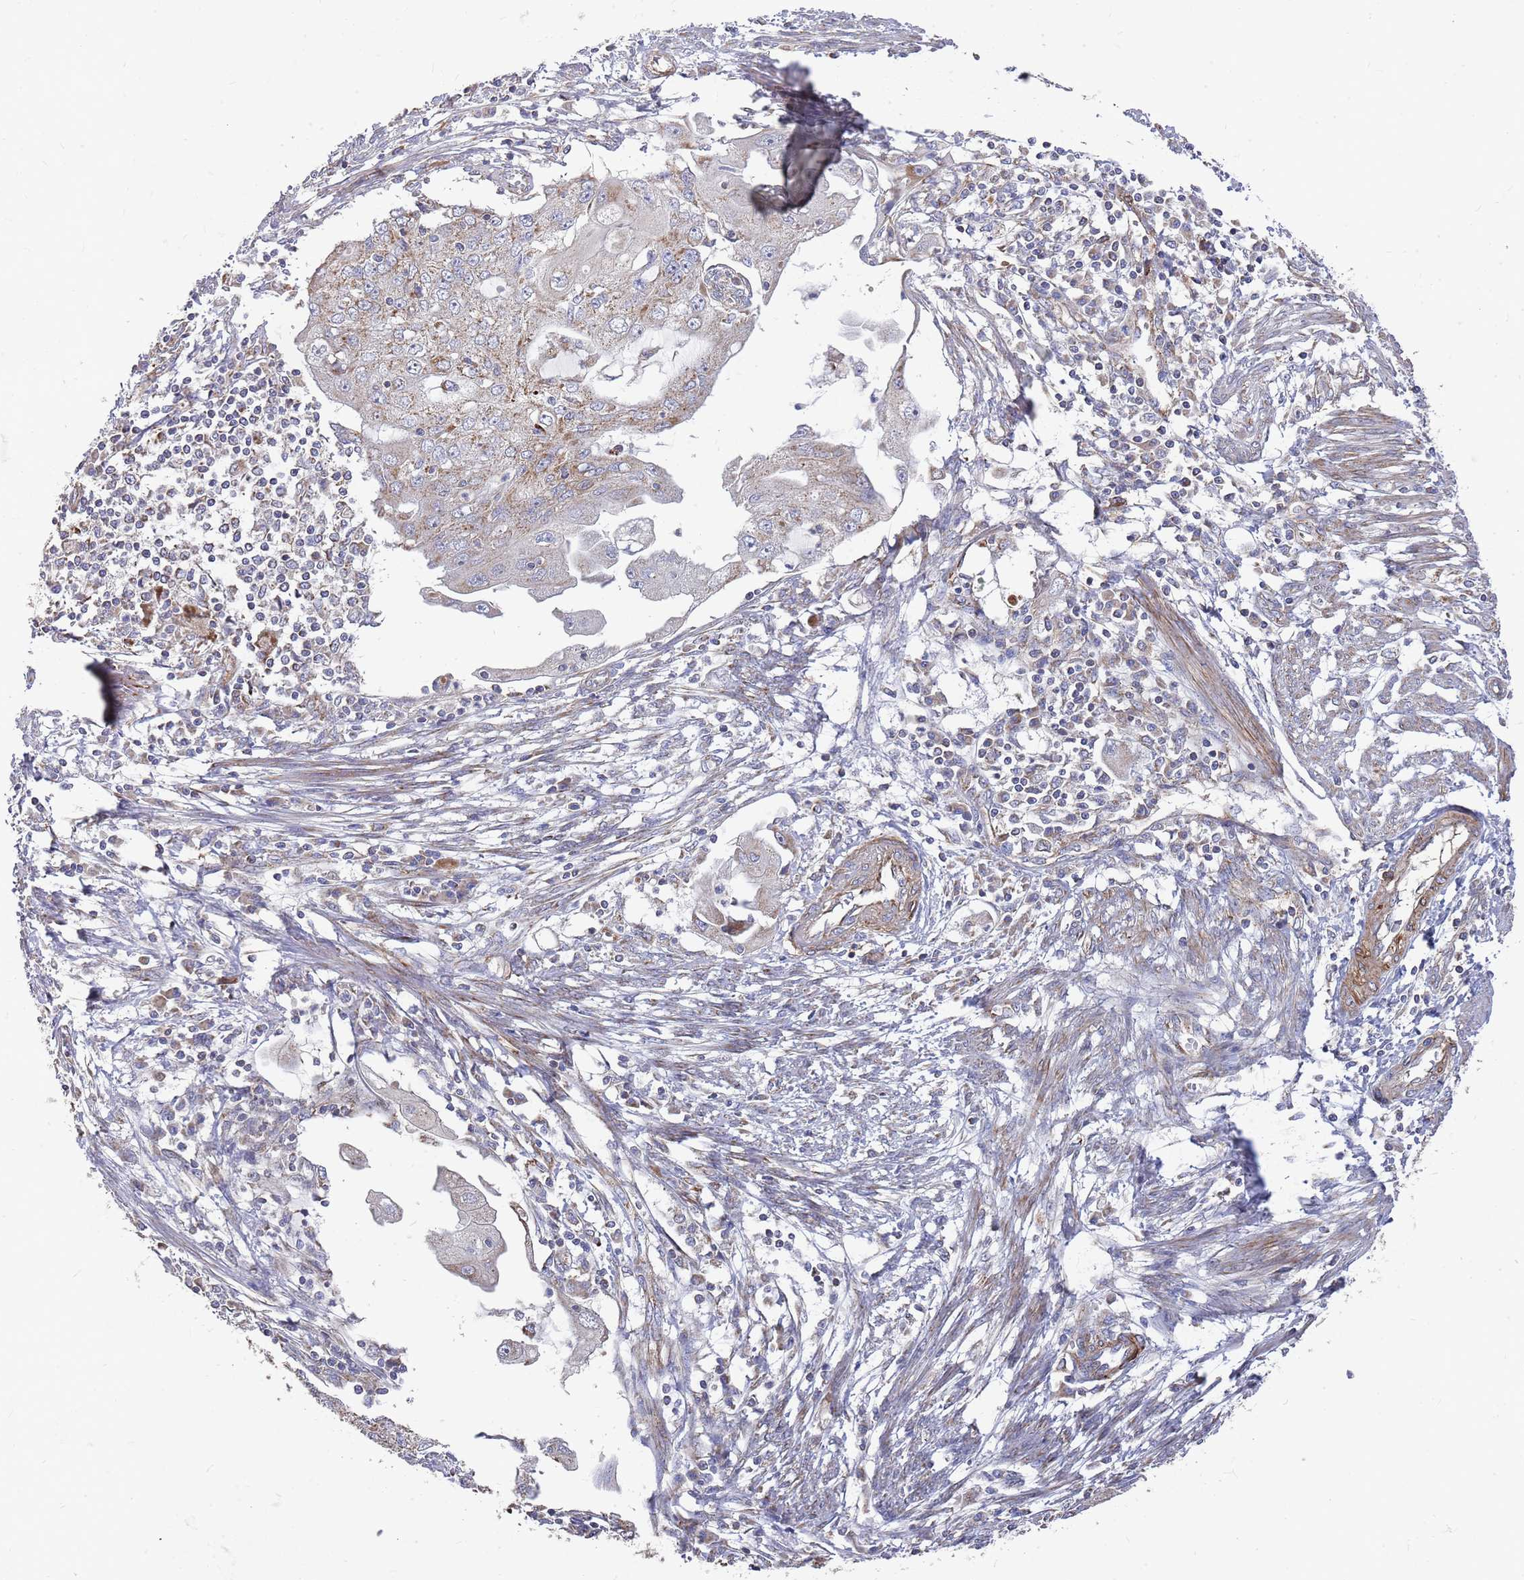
{"staining": {"intensity": "moderate", "quantity": "<25%", "location": "cytoplasmic/membranous"}, "tissue": "endometrial cancer", "cell_type": "Tumor cells", "image_type": "cancer", "snomed": [{"axis": "morphology", "description": "Adenocarcinoma, NOS"}, {"axis": "topography", "description": "Endometrium"}], "caption": "Endometrial cancer (adenocarcinoma) stained for a protein exhibits moderate cytoplasmic/membranous positivity in tumor cells.", "gene": "WDFY3", "patient": {"sex": "female", "age": 56}}